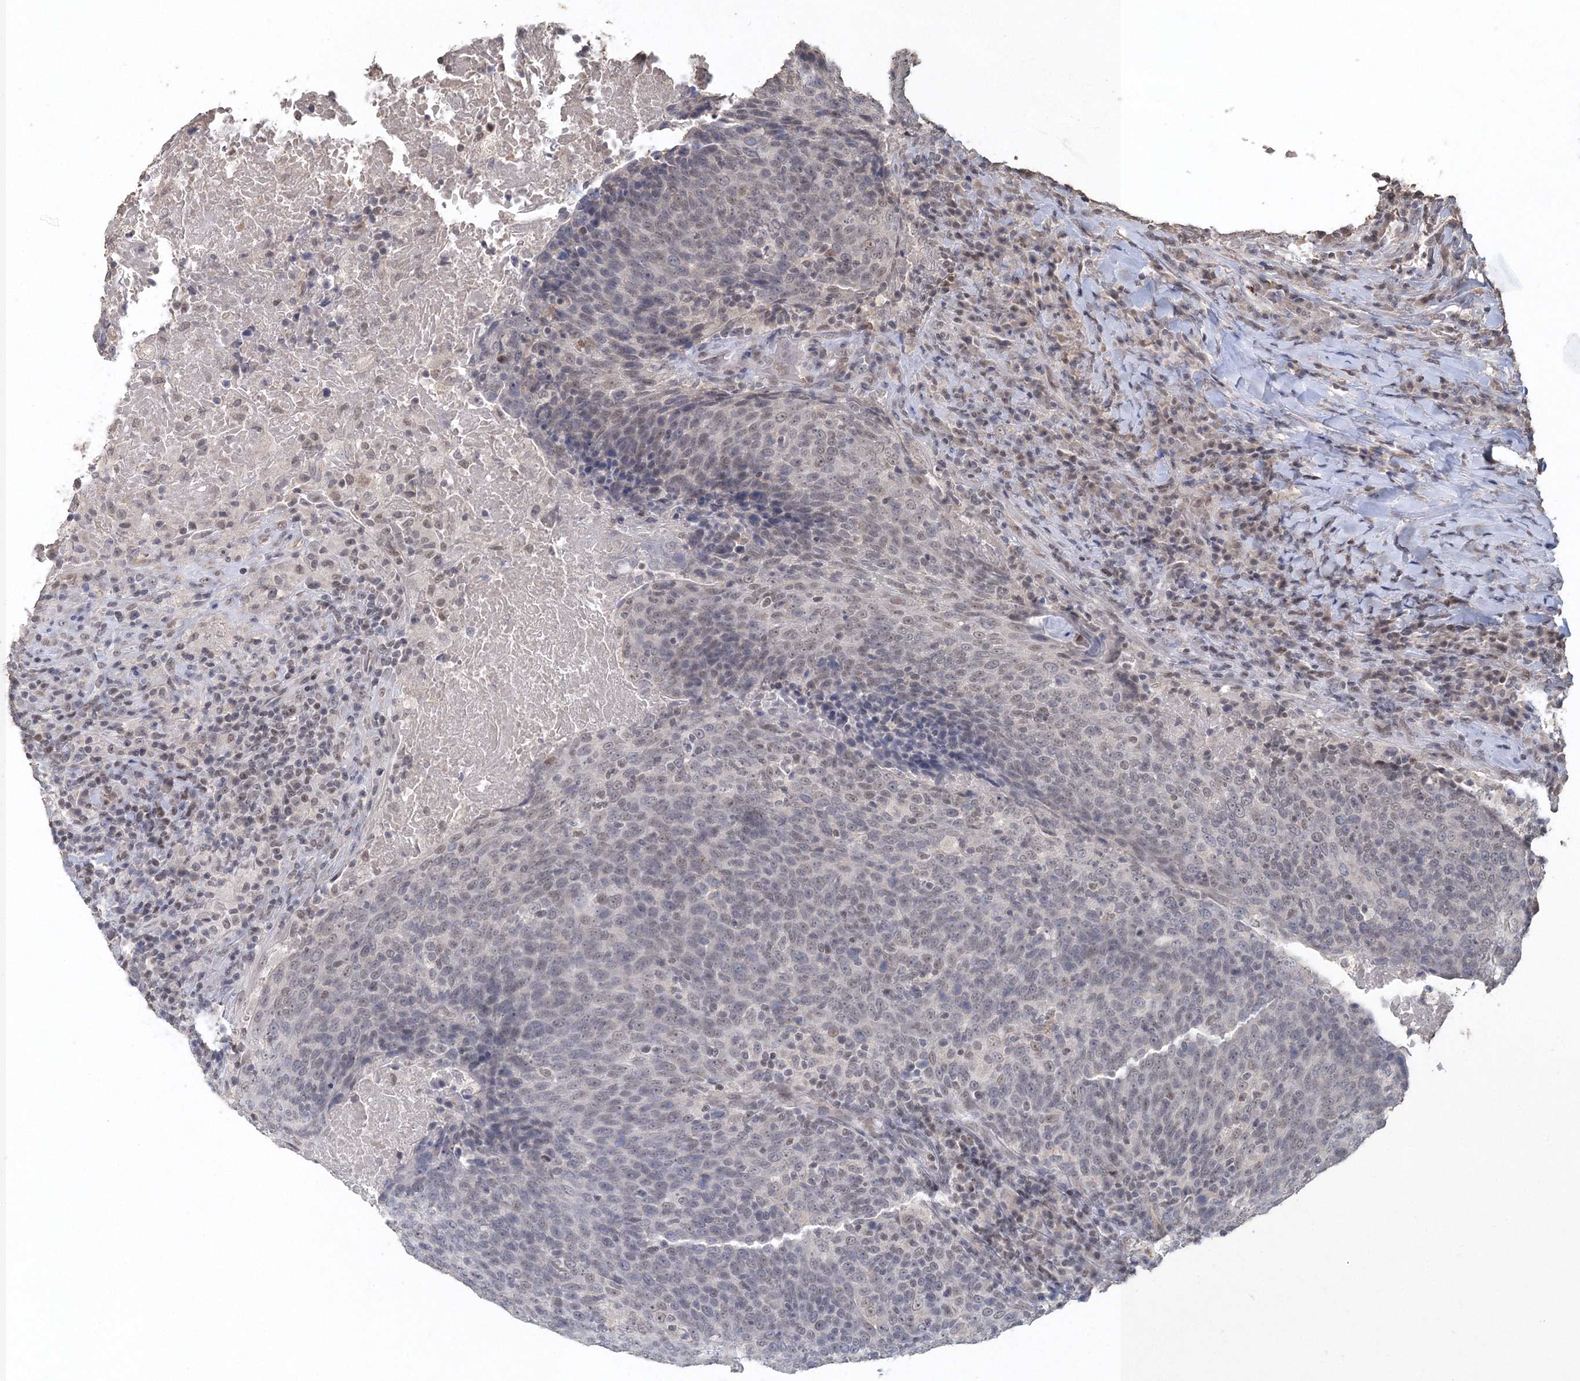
{"staining": {"intensity": "weak", "quantity": "<25%", "location": "nuclear"}, "tissue": "head and neck cancer", "cell_type": "Tumor cells", "image_type": "cancer", "snomed": [{"axis": "morphology", "description": "Squamous cell carcinoma, NOS"}, {"axis": "morphology", "description": "Squamous cell carcinoma, metastatic, NOS"}, {"axis": "topography", "description": "Lymph node"}, {"axis": "topography", "description": "Head-Neck"}], "caption": "There is no significant expression in tumor cells of head and neck metastatic squamous cell carcinoma. (DAB (3,3'-diaminobenzidine) IHC visualized using brightfield microscopy, high magnification).", "gene": "UIMC1", "patient": {"sex": "male", "age": 62}}